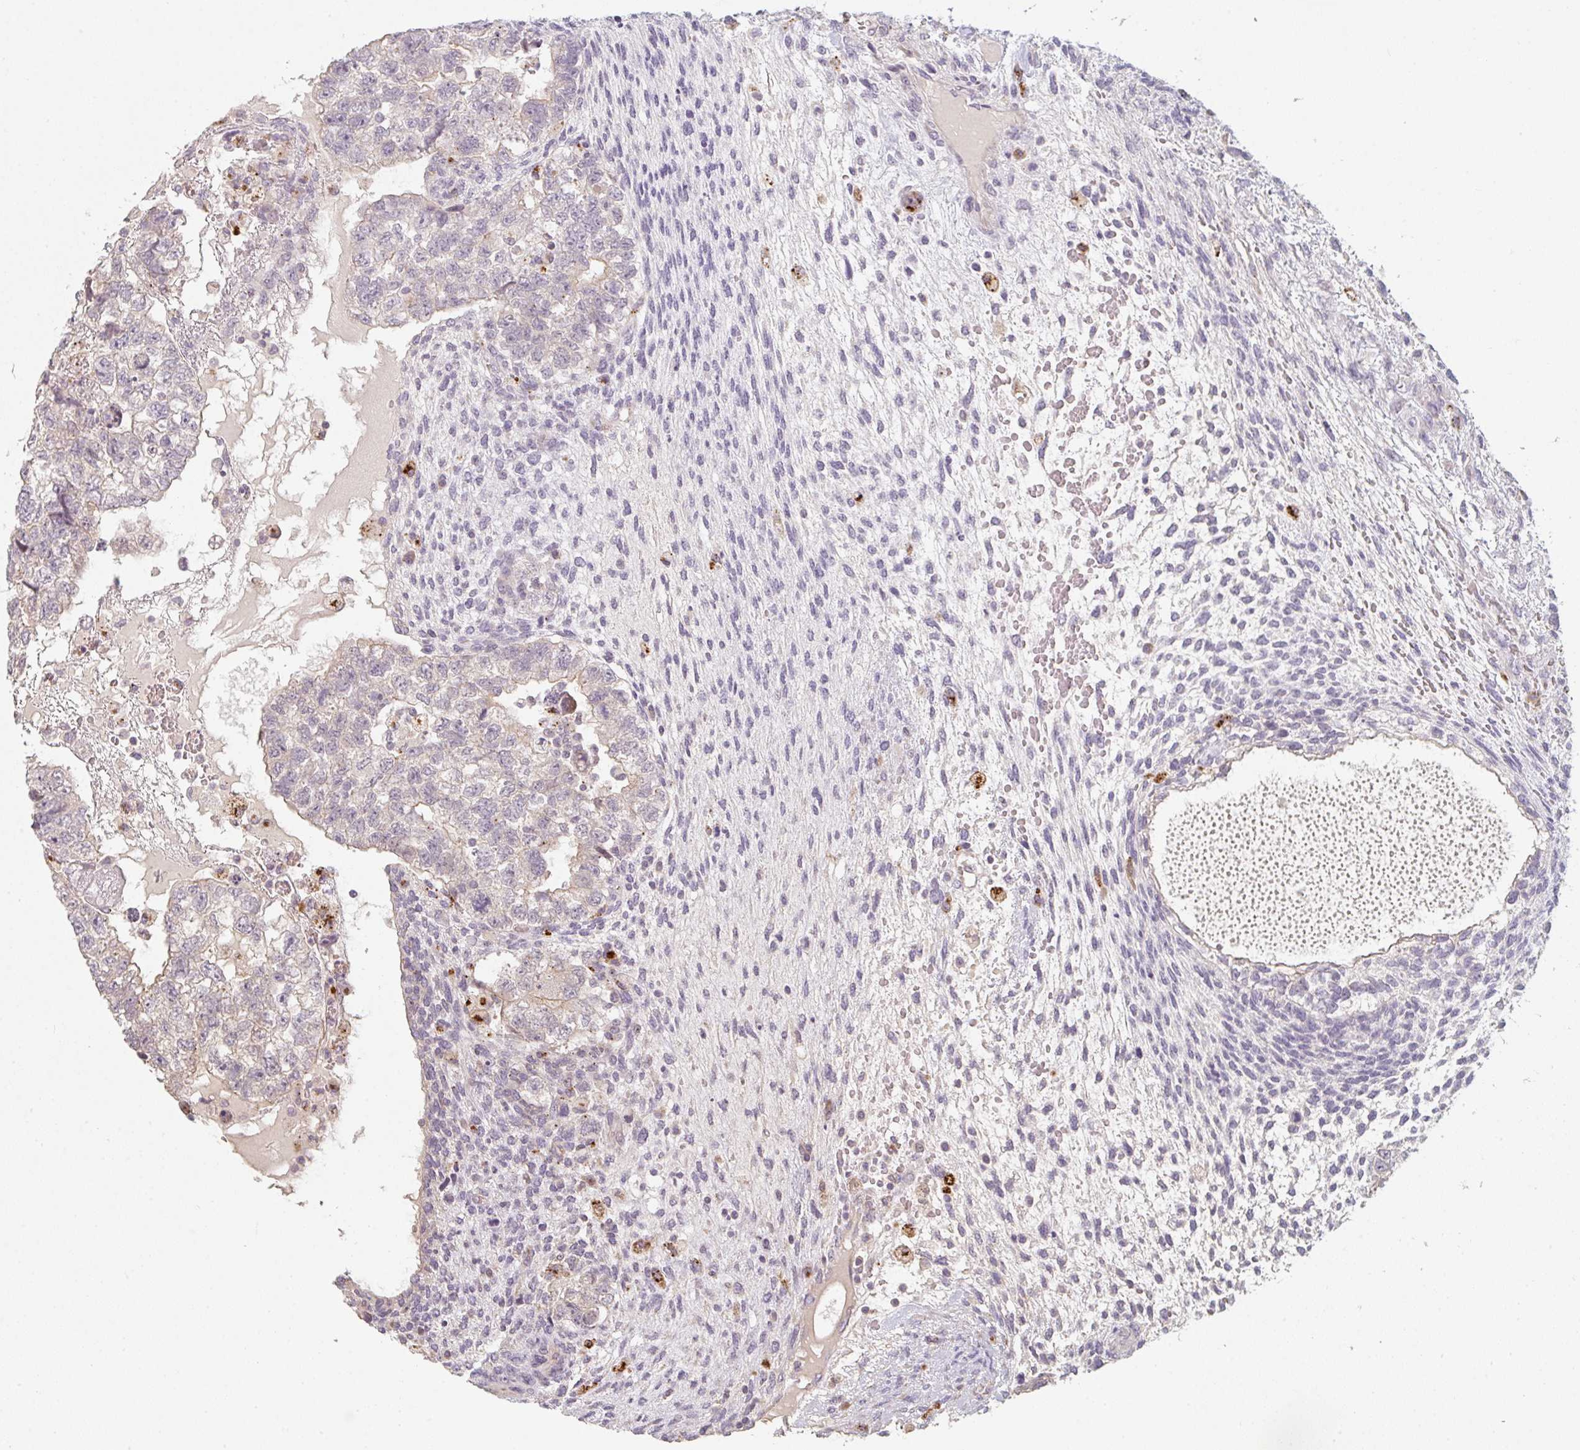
{"staining": {"intensity": "negative", "quantity": "none", "location": "none"}, "tissue": "testis cancer", "cell_type": "Tumor cells", "image_type": "cancer", "snomed": [{"axis": "morphology", "description": "Normal tissue, NOS"}, {"axis": "morphology", "description": "Carcinoma, Embryonal, NOS"}, {"axis": "topography", "description": "Testis"}], "caption": "DAB immunohistochemical staining of embryonal carcinoma (testis) displays no significant staining in tumor cells.", "gene": "TMEM237", "patient": {"sex": "male", "age": 36}}